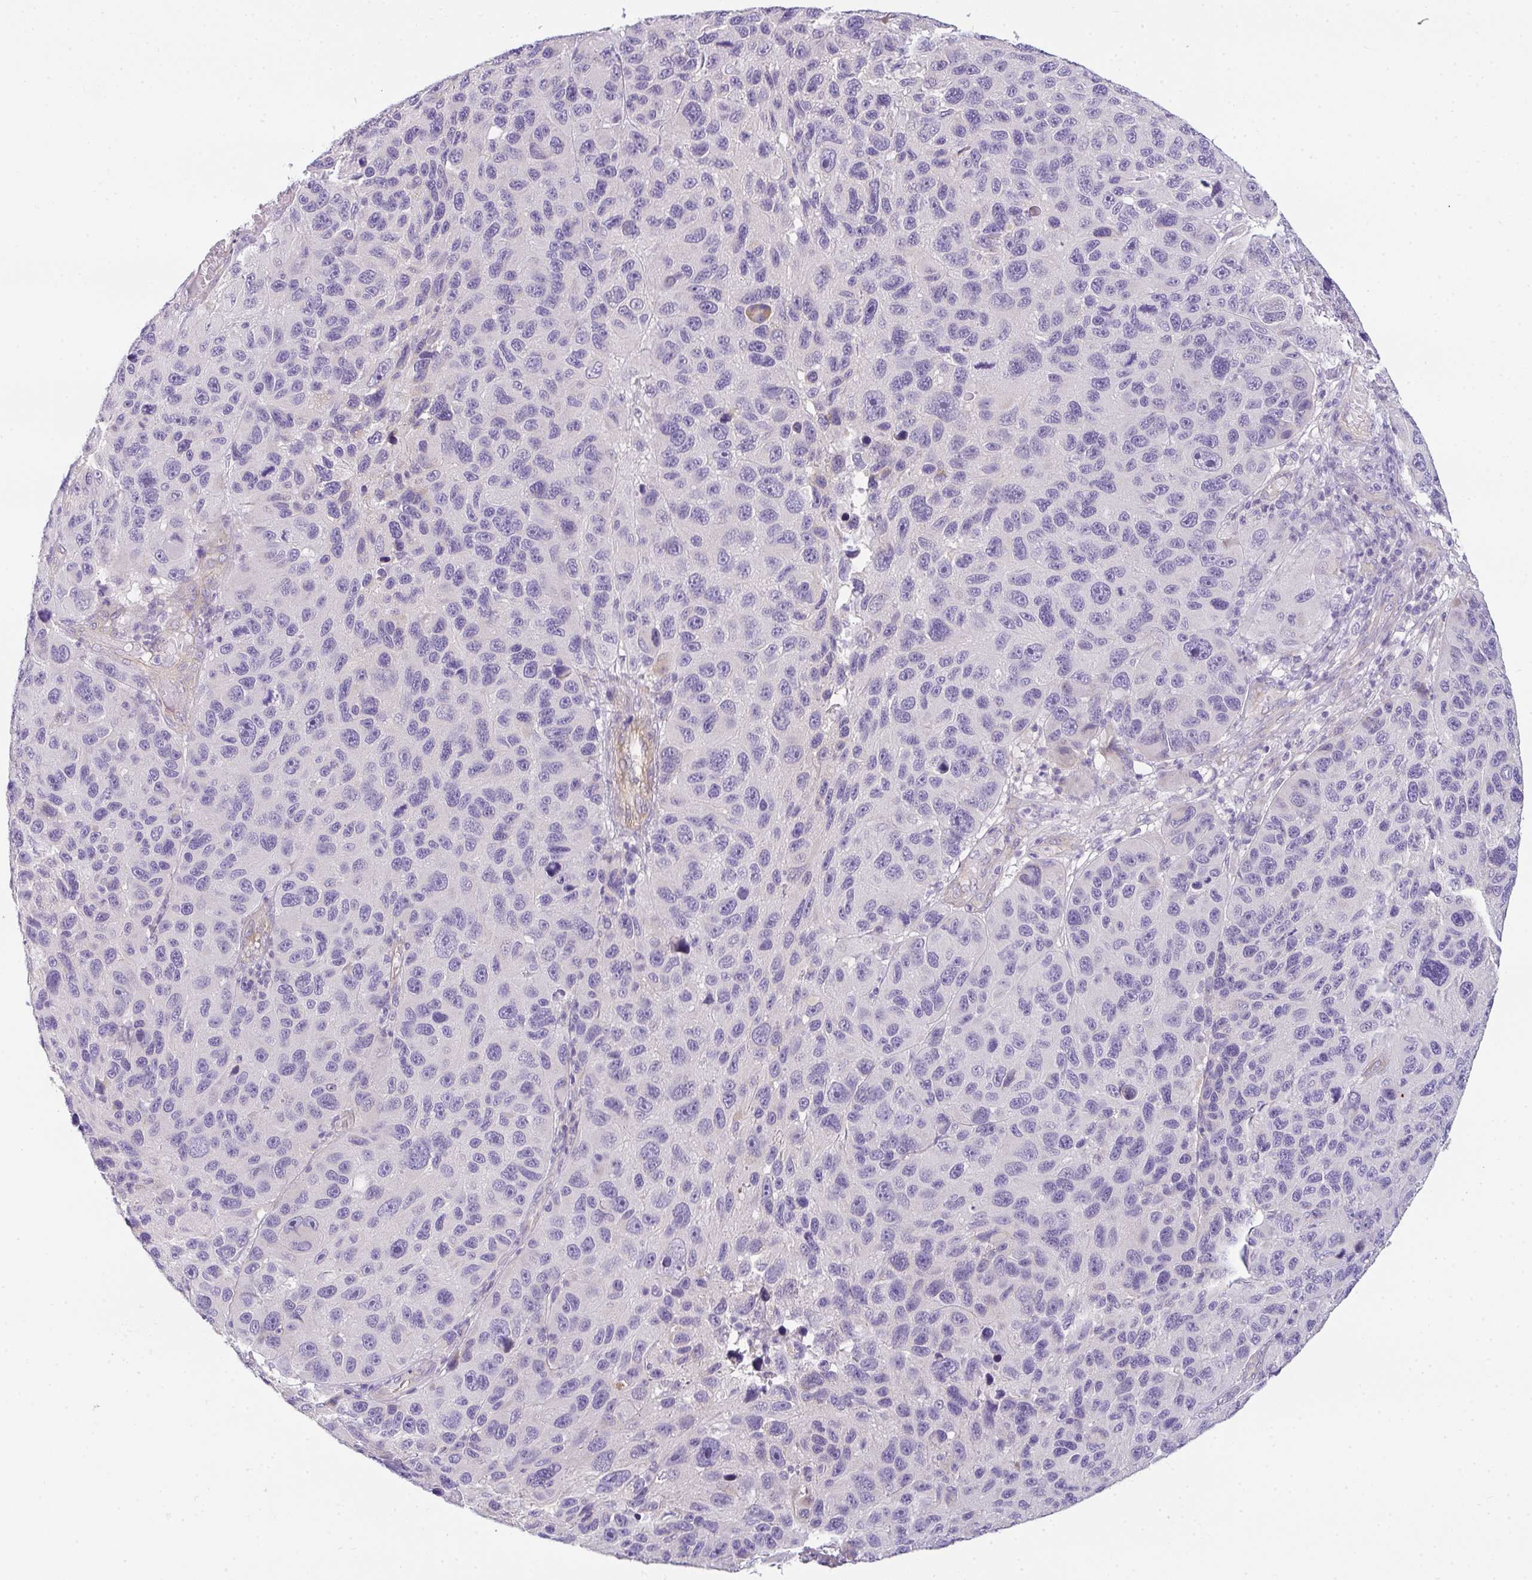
{"staining": {"intensity": "negative", "quantity": "none", "location": "none"}, "tissue": "melanoma", "cell_type": "Tumor cells", "image_type": "cancer", "snomed": [{"axis": "morphology", "description": "Malignant melanoma, NOS"}, {"axis": "topography", "description": "Skin"}], "caption": "Melanoma stained for a protein using immunohistochemistry (IHC) reveals no staining tumor cells.", "gene": "FILIP1", "patient": {"sex": "male", "age": 53}}